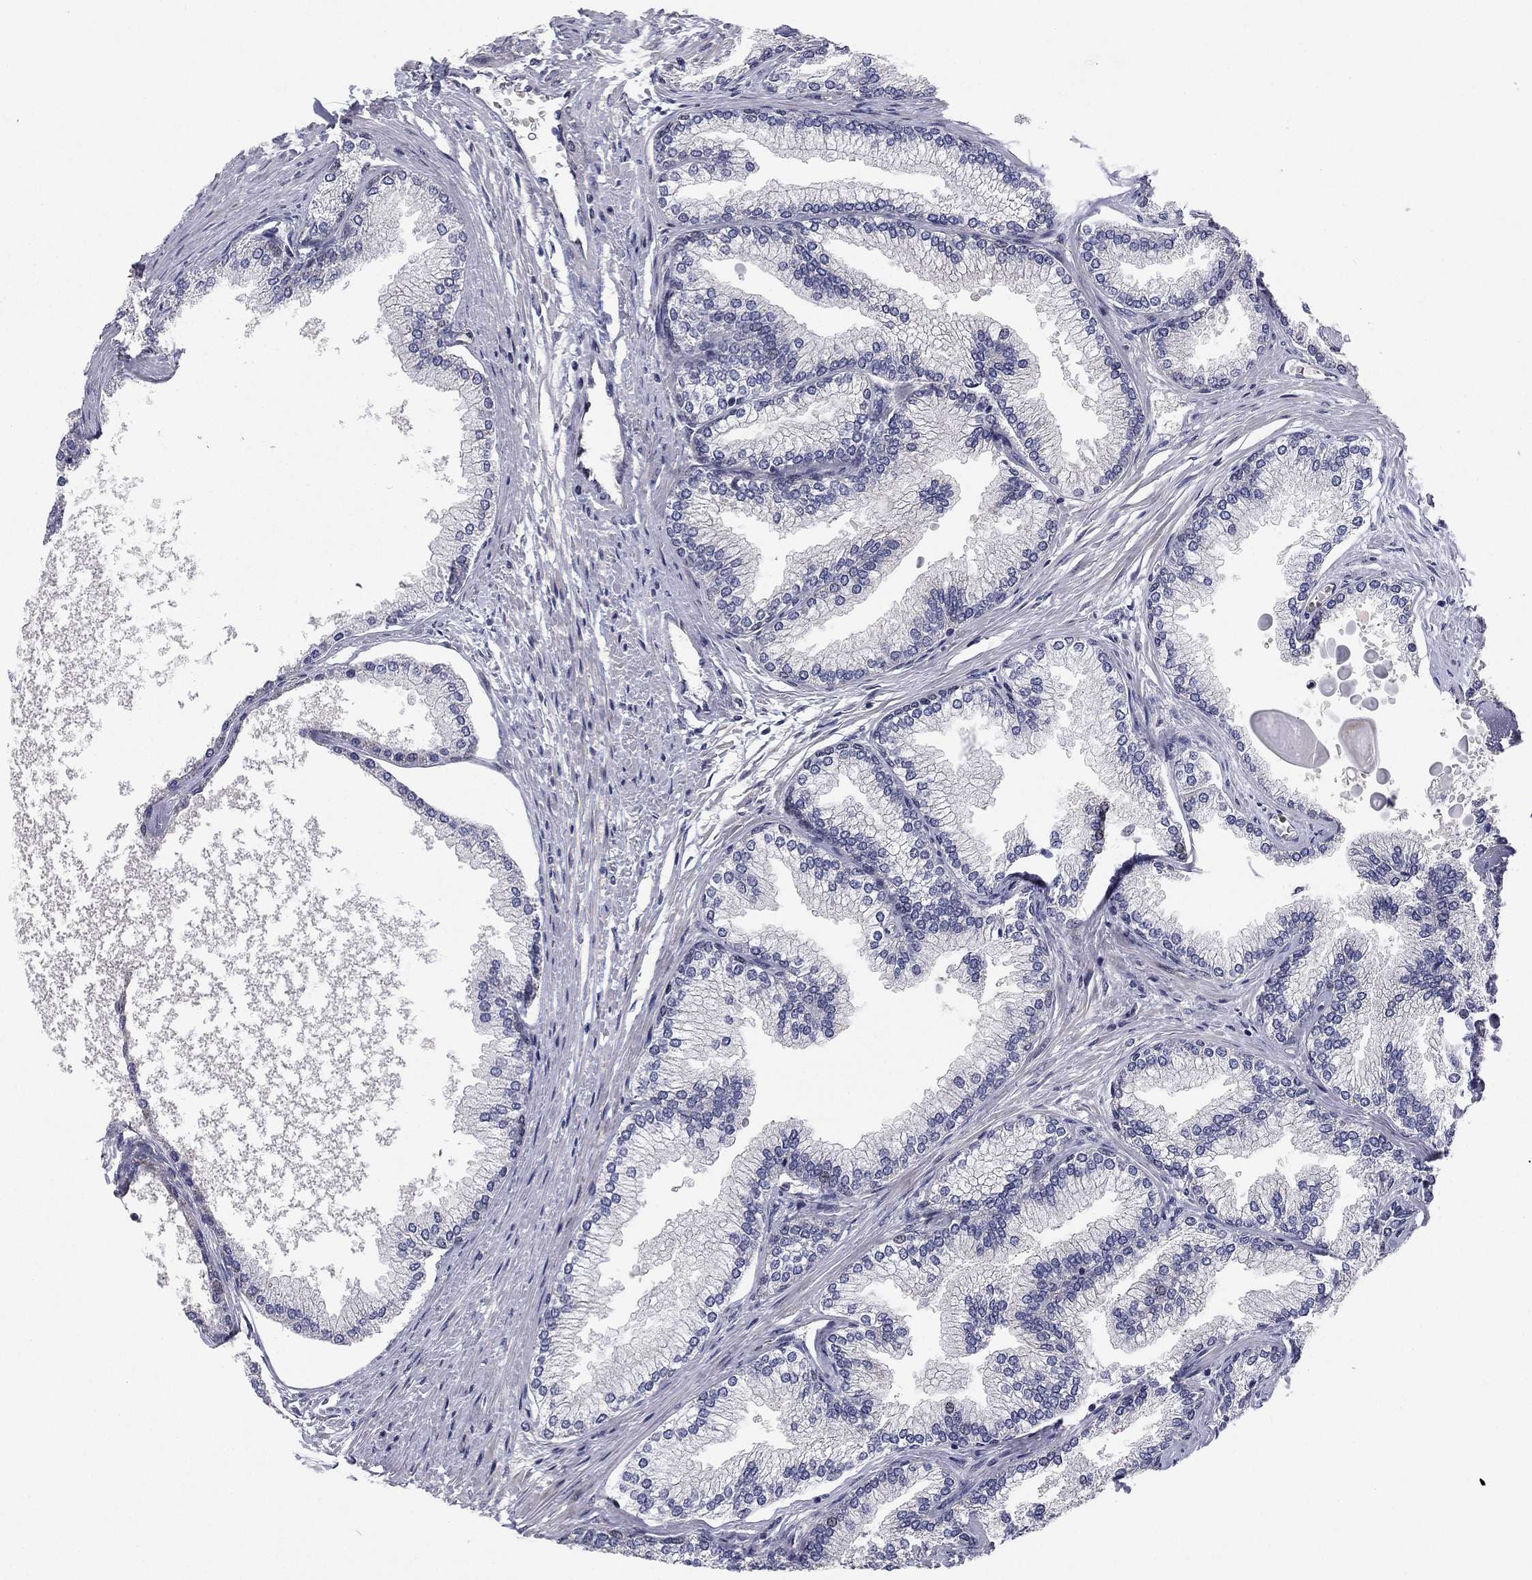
{"staining": {"intensity": "strong", "quantity": "<25%", "location": "cytoplasmic/membranous,nuclear"}, "tissue": "prostate", "cell_type": "Glandular cells", "image_type": "normal", "snomed": [{"axis": "morphology", "description": "Normal tissue, NOS"}, {"axis": "topography", "description": "Prostate"}], "caption": "IHC of normal prostate demonstrates medium levels of strong cytoplasmic/membranous,nuclear staining in approximately <25% of glandular cells.", "gene": "BCL11A", "patient": {"sex": "male", "age": 72}}